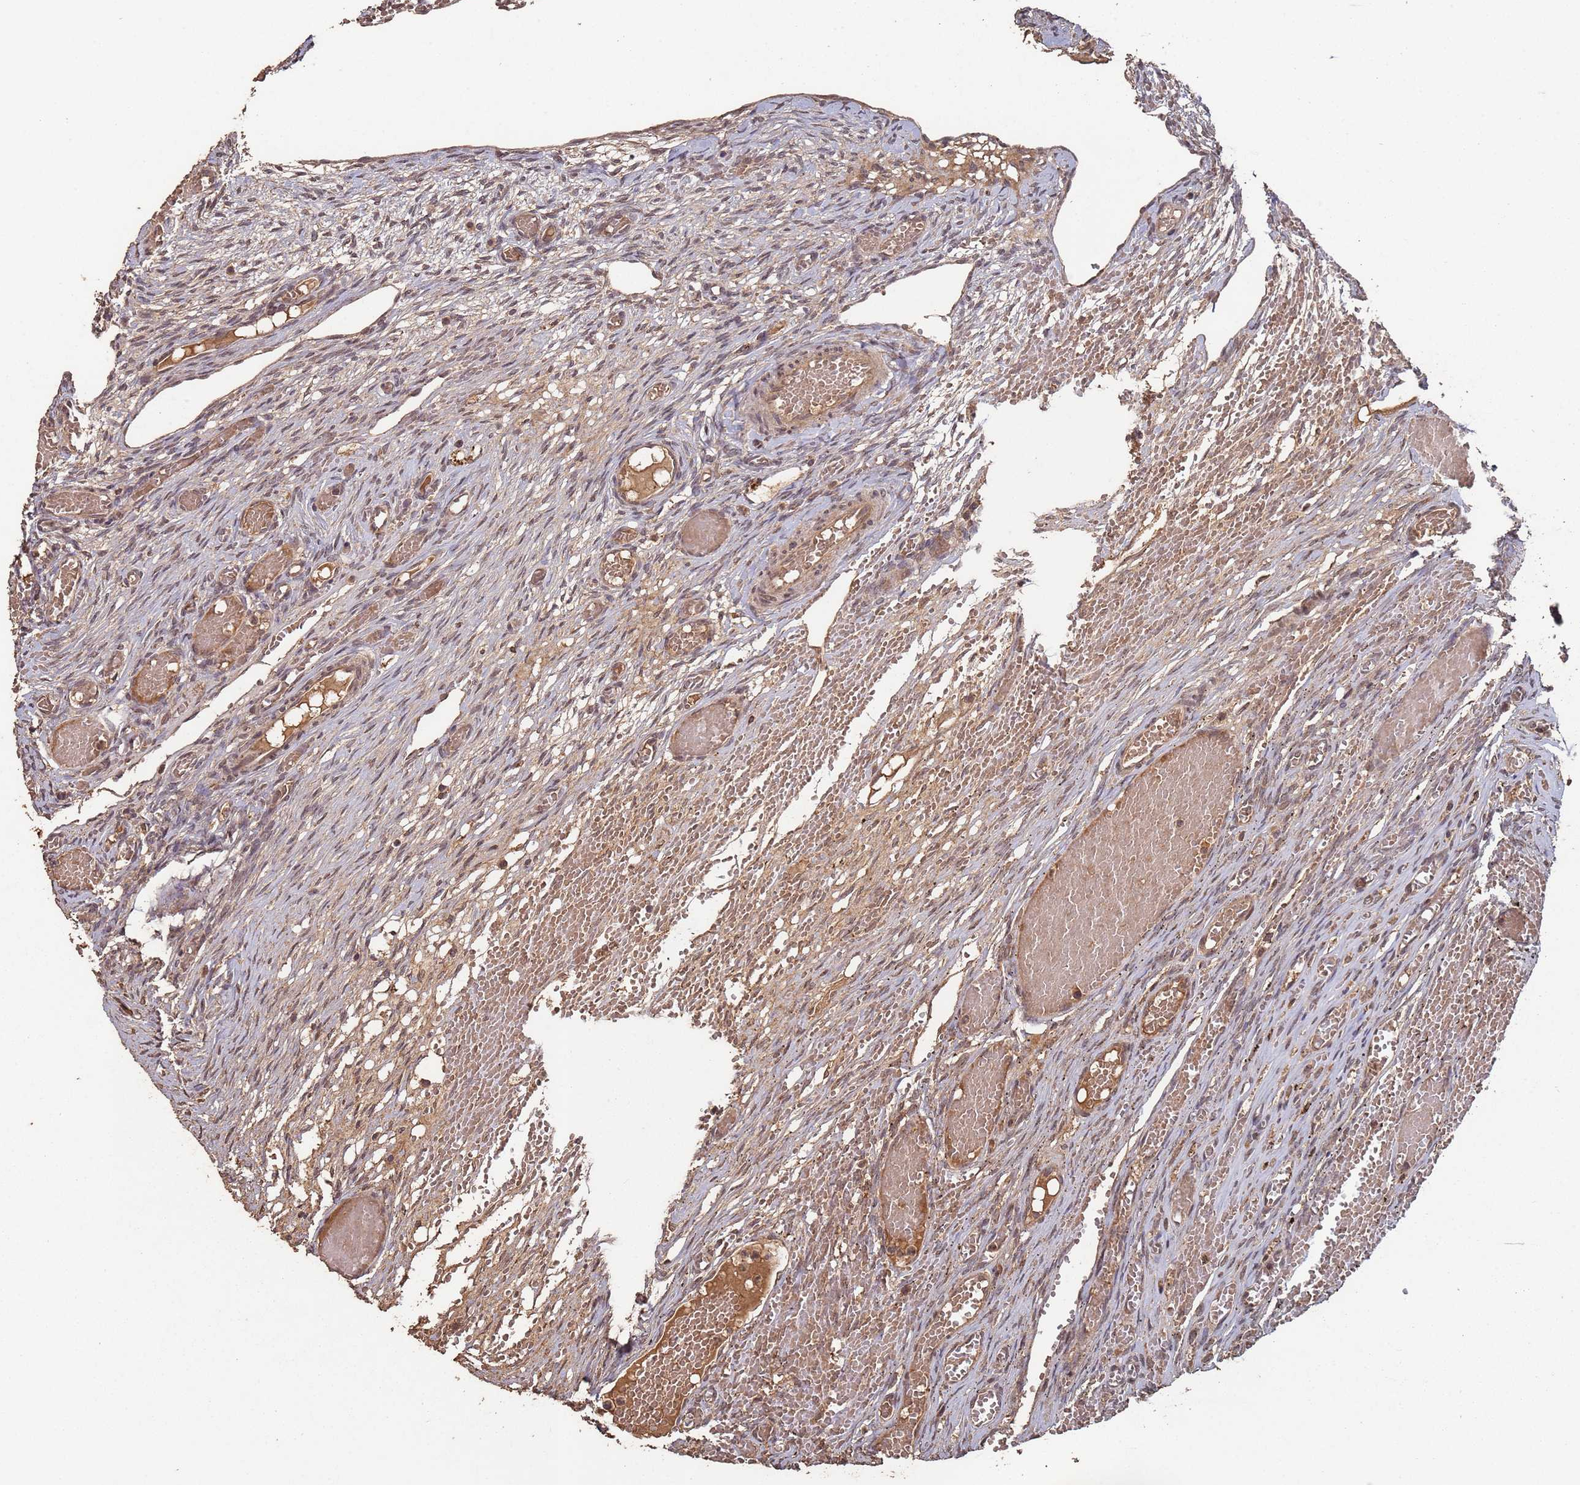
{"staining": {"intensity": "weak", "quantity": "25%-75%", "location": "cytoplasmic/membranous,nuclear"}, "tissue": "ovary", "cell_type": "Ovarian stroma cells", "image_type": "normal", "snomed": [{"axis": "morphology", "description": "Adenocarcinoma, NOS"}, {"axis": "topography", "description": "Endometrium"}], "caption": "Protein expression by immunohistochemistry (IHC) reveals weak cytoplasmic/membranous,nuclear positivity in approximately 25%-75% of ovarian stroma cells in unremarkable ovary. (Stains: DAB (3,3'-diaminobenzidine) in brown, nuclei in blue, Microscopy: brightfield microscopy at high magnification).", "gene": "FRAT1", "patient": {"sex": "female", "age": 32}}